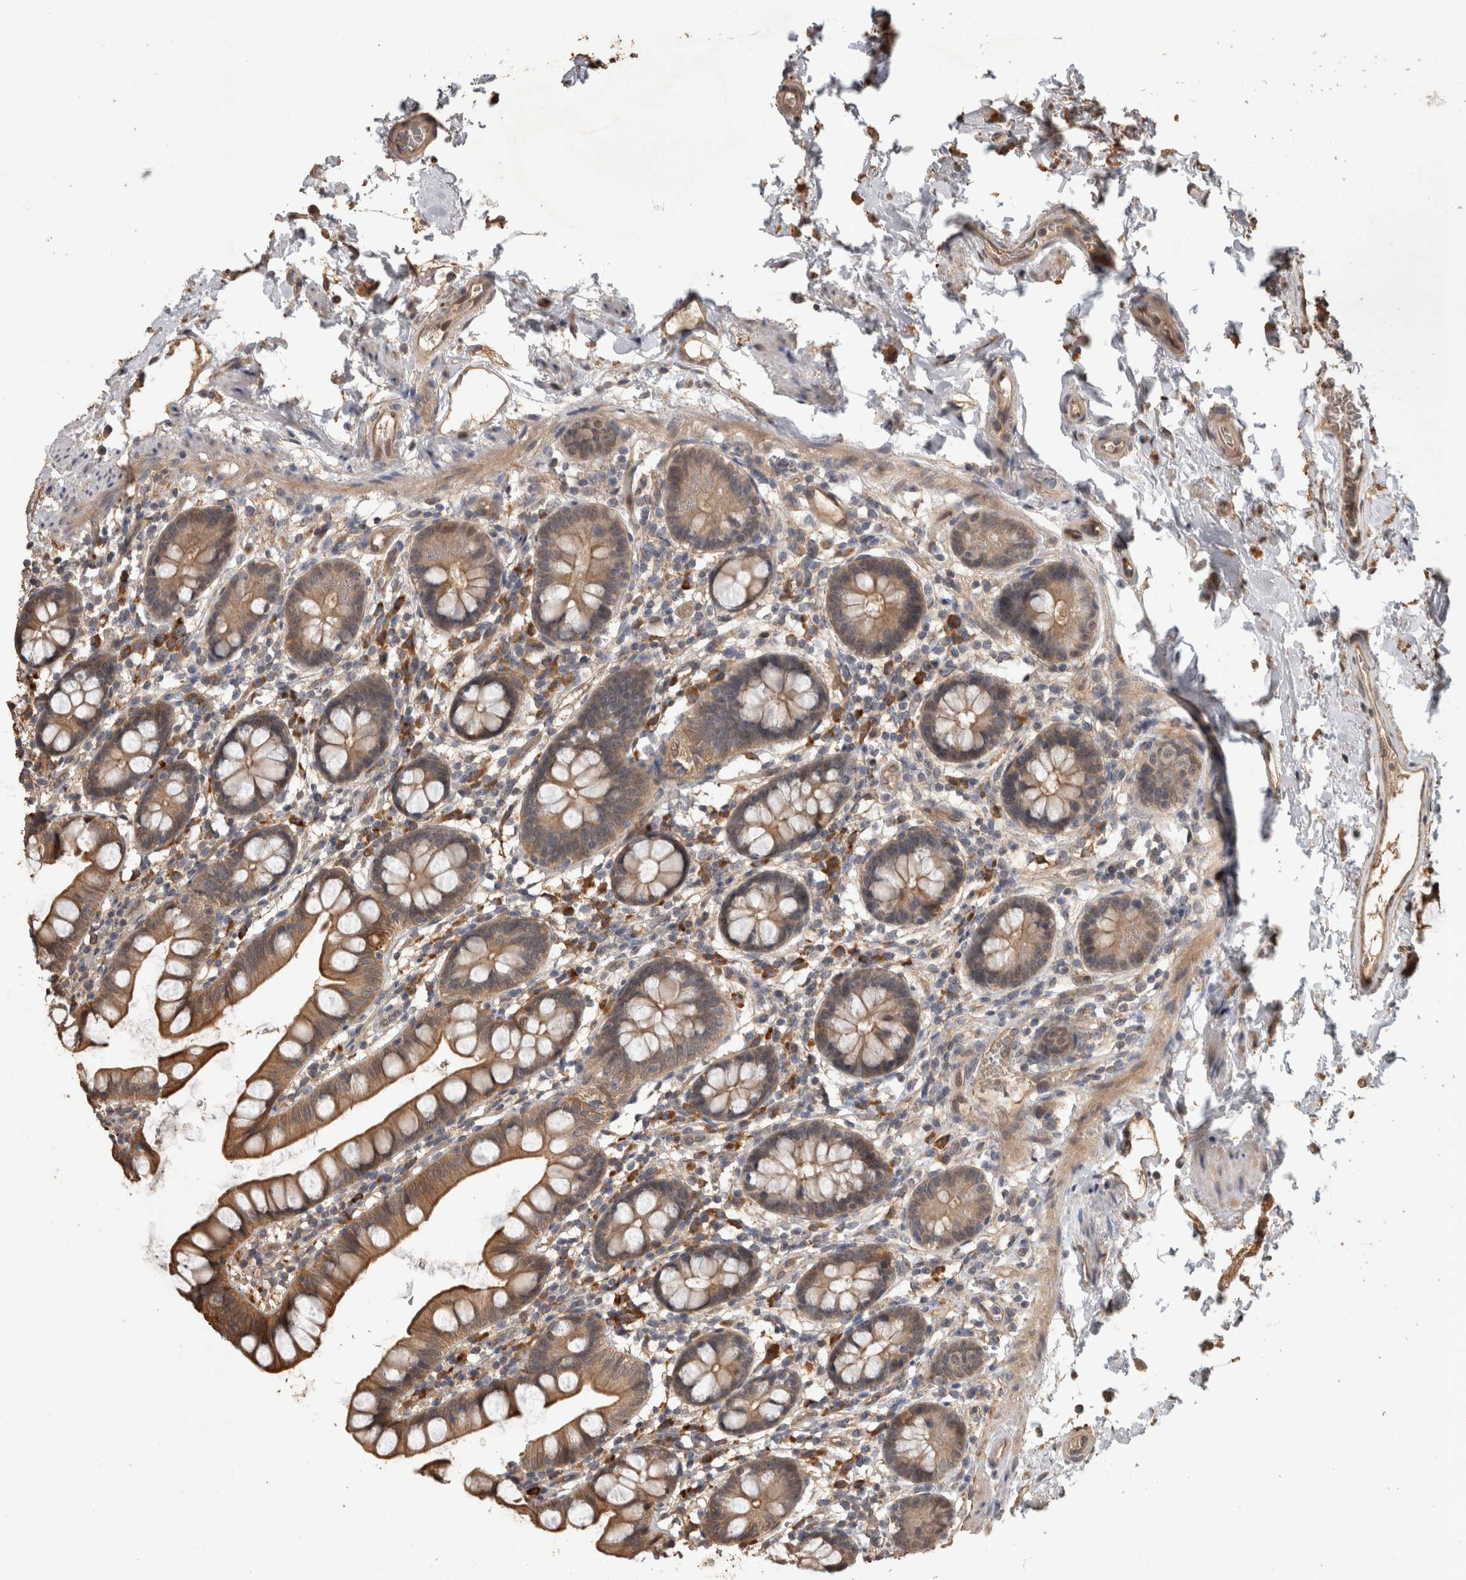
{"staining": {"intensity": "moderate", "quantity": ">75%", "location": "cytoplasmic/membranous"}, "tissue": "small intestine", "cell_type": "Glandular cells", "image_type": "normal", "snomed": [{"axis": "morphology", "description": "Normal tissue, NOS"}, {"axis": "topography", "description": "Small intestine"}], "caption": "IHC image of normal small intestine stained for a protein (brown), which exhibits medium levels of moderate cytoplasmic/membranous positivity in approximately >75% of glandular cells.", "gene": "RHPN1", "patient": {"sex": "female", "age": 84}}